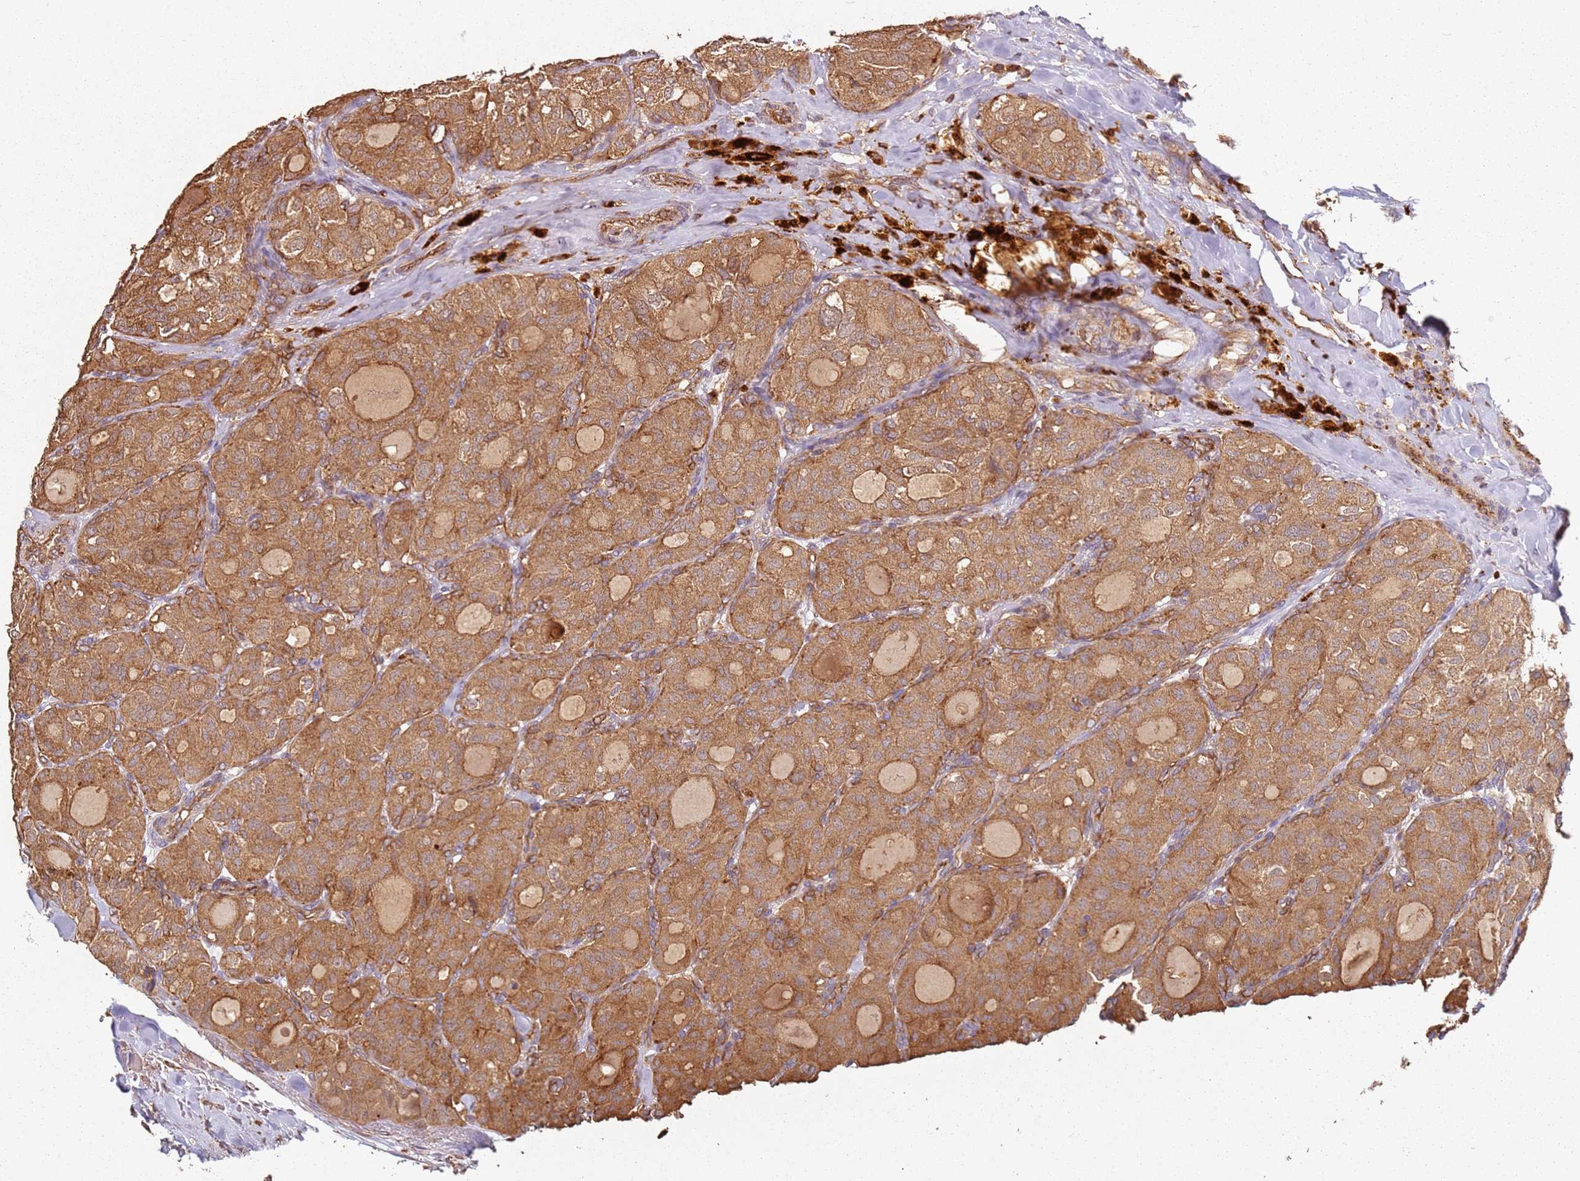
{"staining": {"intensity": "moderate", "quantity": ">75%", "location": "cytoplasmic/membranous"}, "tissue": "thyroid cancer", "cell_type": "Tumor cells", "image_type": "cancer", "snomed": [{"axis": "morphology", "description": "Follicular adenoma carcinoma, NOS"}, {"axis": "topography", "description": "Thyroid gland"}], "caption": "The immunohistochemical stain shows moderate cytoplasmic/membranous positivity in tumor cells of thyroid cancer tissue.", "gene": "SCGB2B2", "patient": {"sex": "male", "age": 75}}